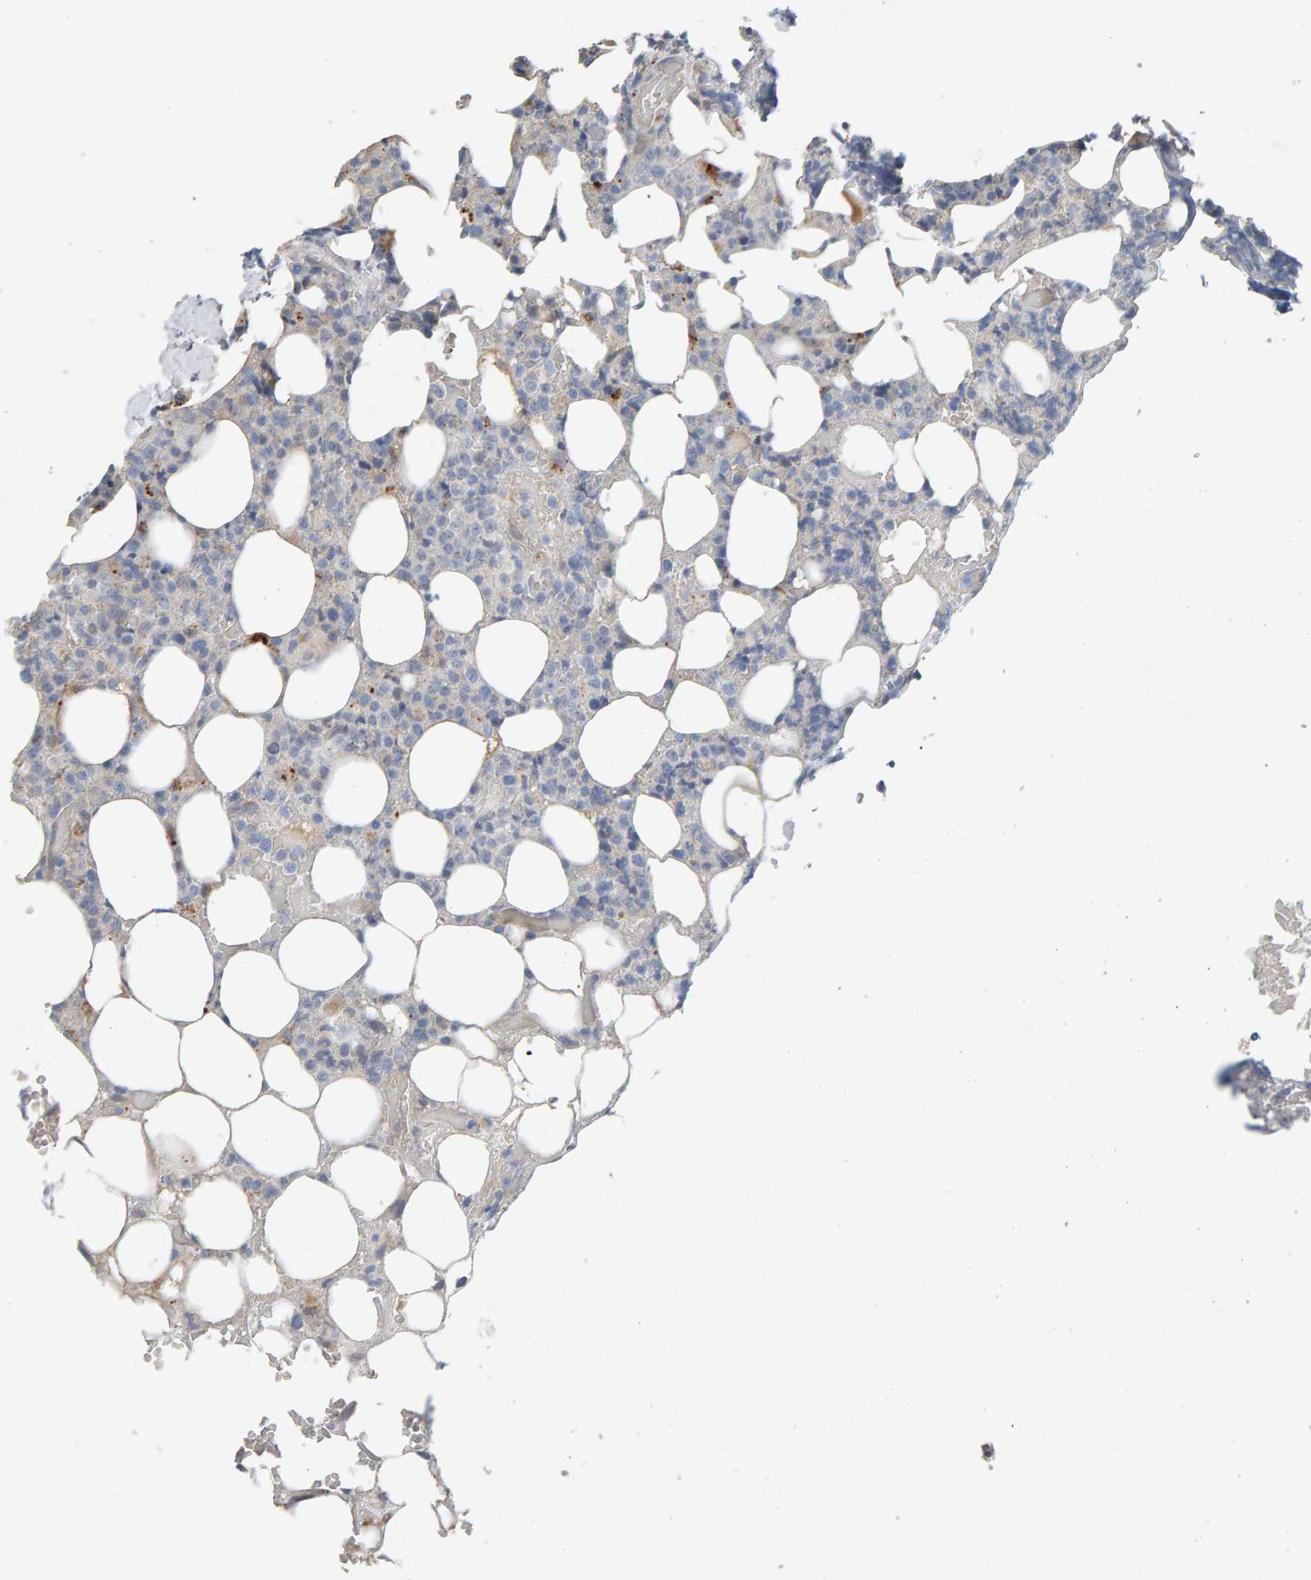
{"staining": {"intensity": "negative", "quantity": "none", "location": "none"}, "tissue": "lymphoma", "cell_type": "Tumor cells", "image_type": "cancer", "snomed": [{"axis": "morphology", "description": "Malignant lymphoma, non-Hodgkin's type, High grade"}, {"axis": "topography", "description": "Lymph node"}], "caption": "Malignant lymphoma, non-Hodgkin's type (high-grade) was stained to show a protein in brown. There is no significant positivity in tumor cells.", "gene": "IPPK", "patient": {"sex": "male", "age": 13}}